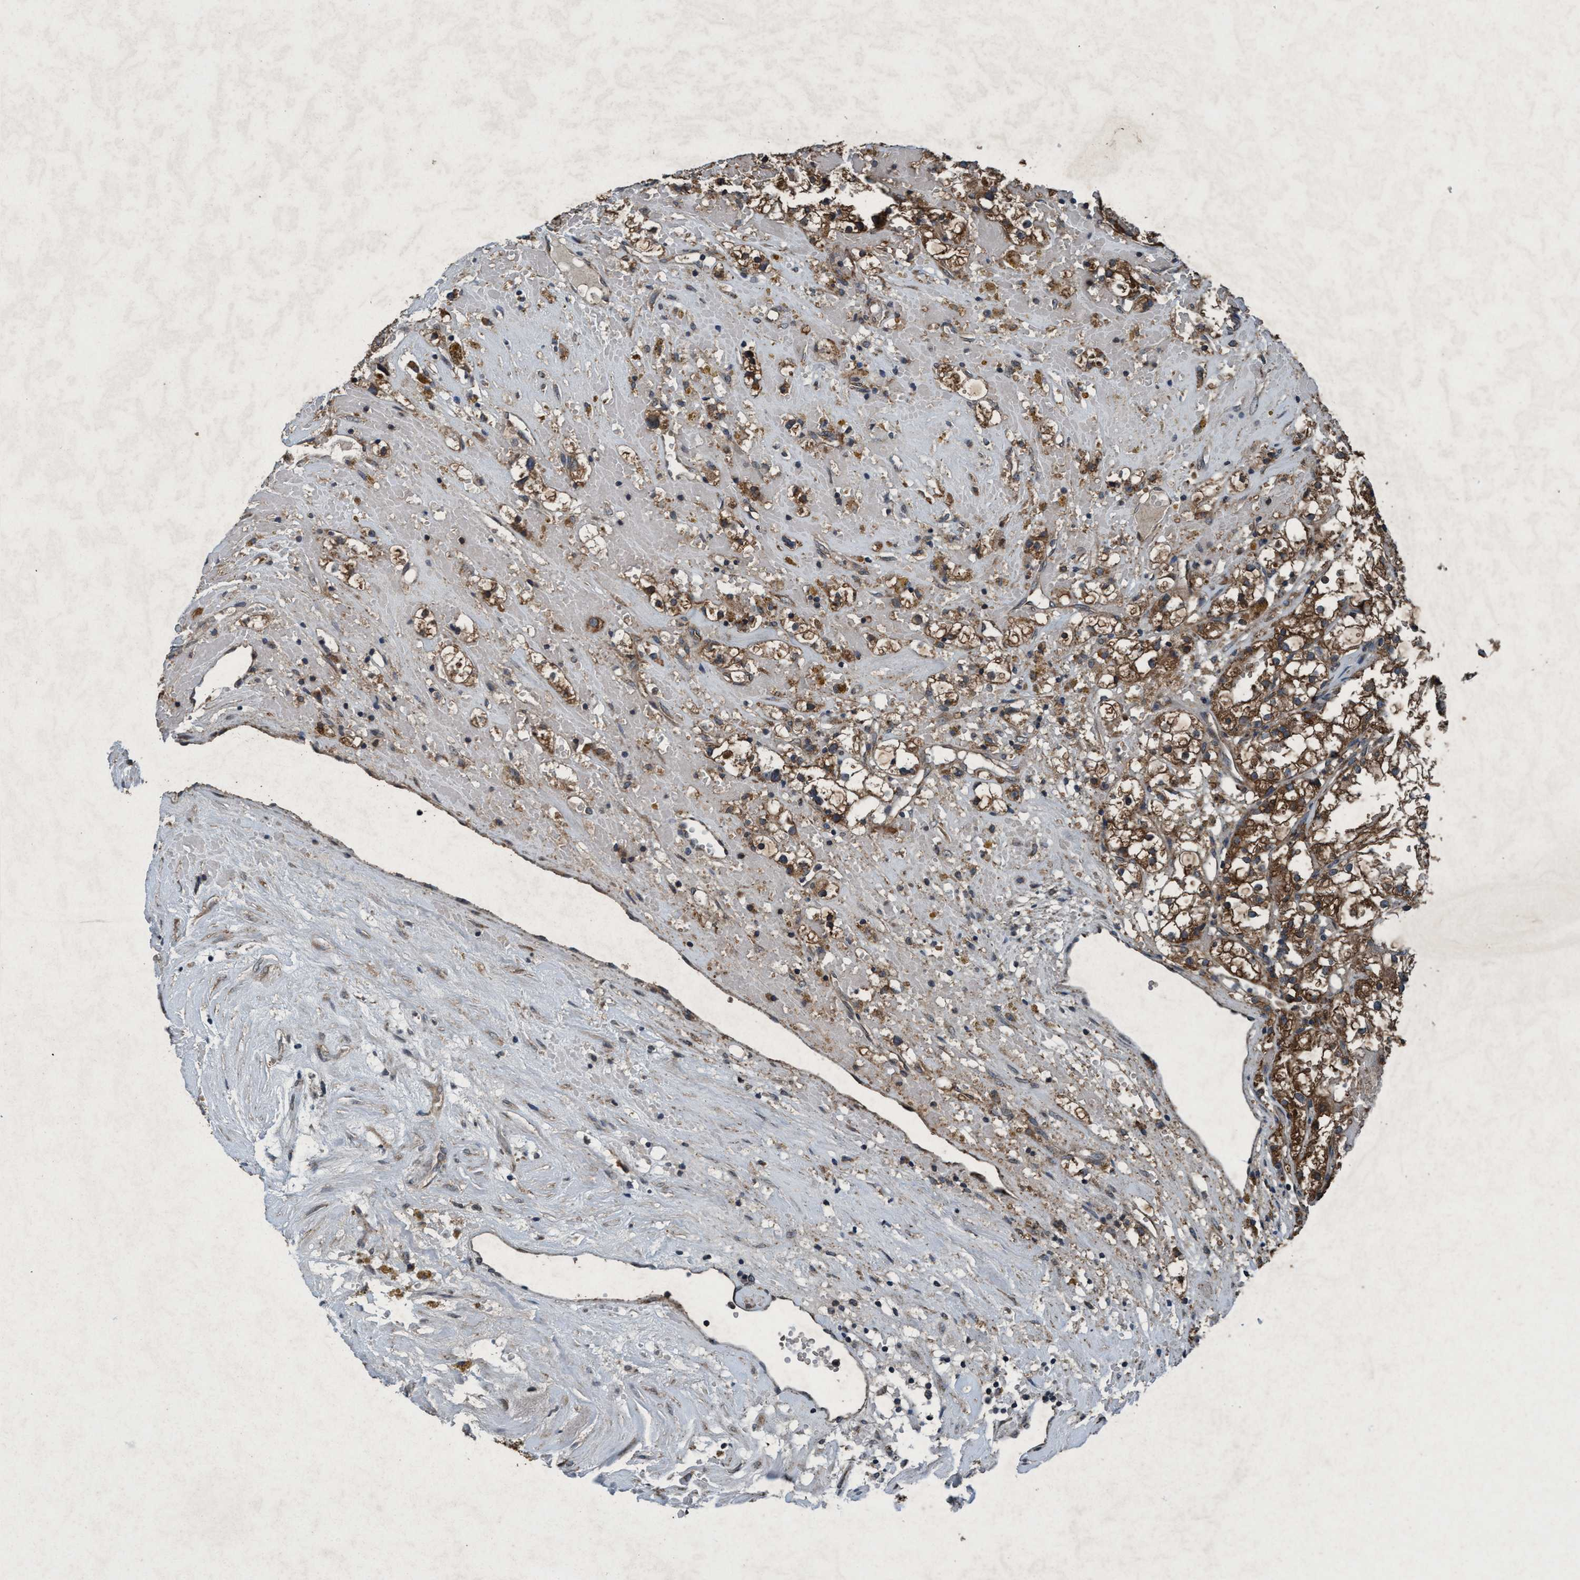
{"staining": {"intensity": "moderate", "quantity": ">75%", "location": "cytoplasmic/membranous"}, "tissue": "renal cancer", "cell_type": "Tumor cells", "image_type": "cancer", "snomed": [{"axis": "morphology", "description": "Adenocarcinoma, NOS"}, {"axis": "topography", "description": "Kidney"}], "caption": "Immunohistochemical staining of renal cancer (adenocarcinoma) exhibits moderate cytoplasmic/membranous protein staining in about >75% of tumor cells.", "gene": "AKT1S1", "patient": {"sex": "male", "age": 56}}